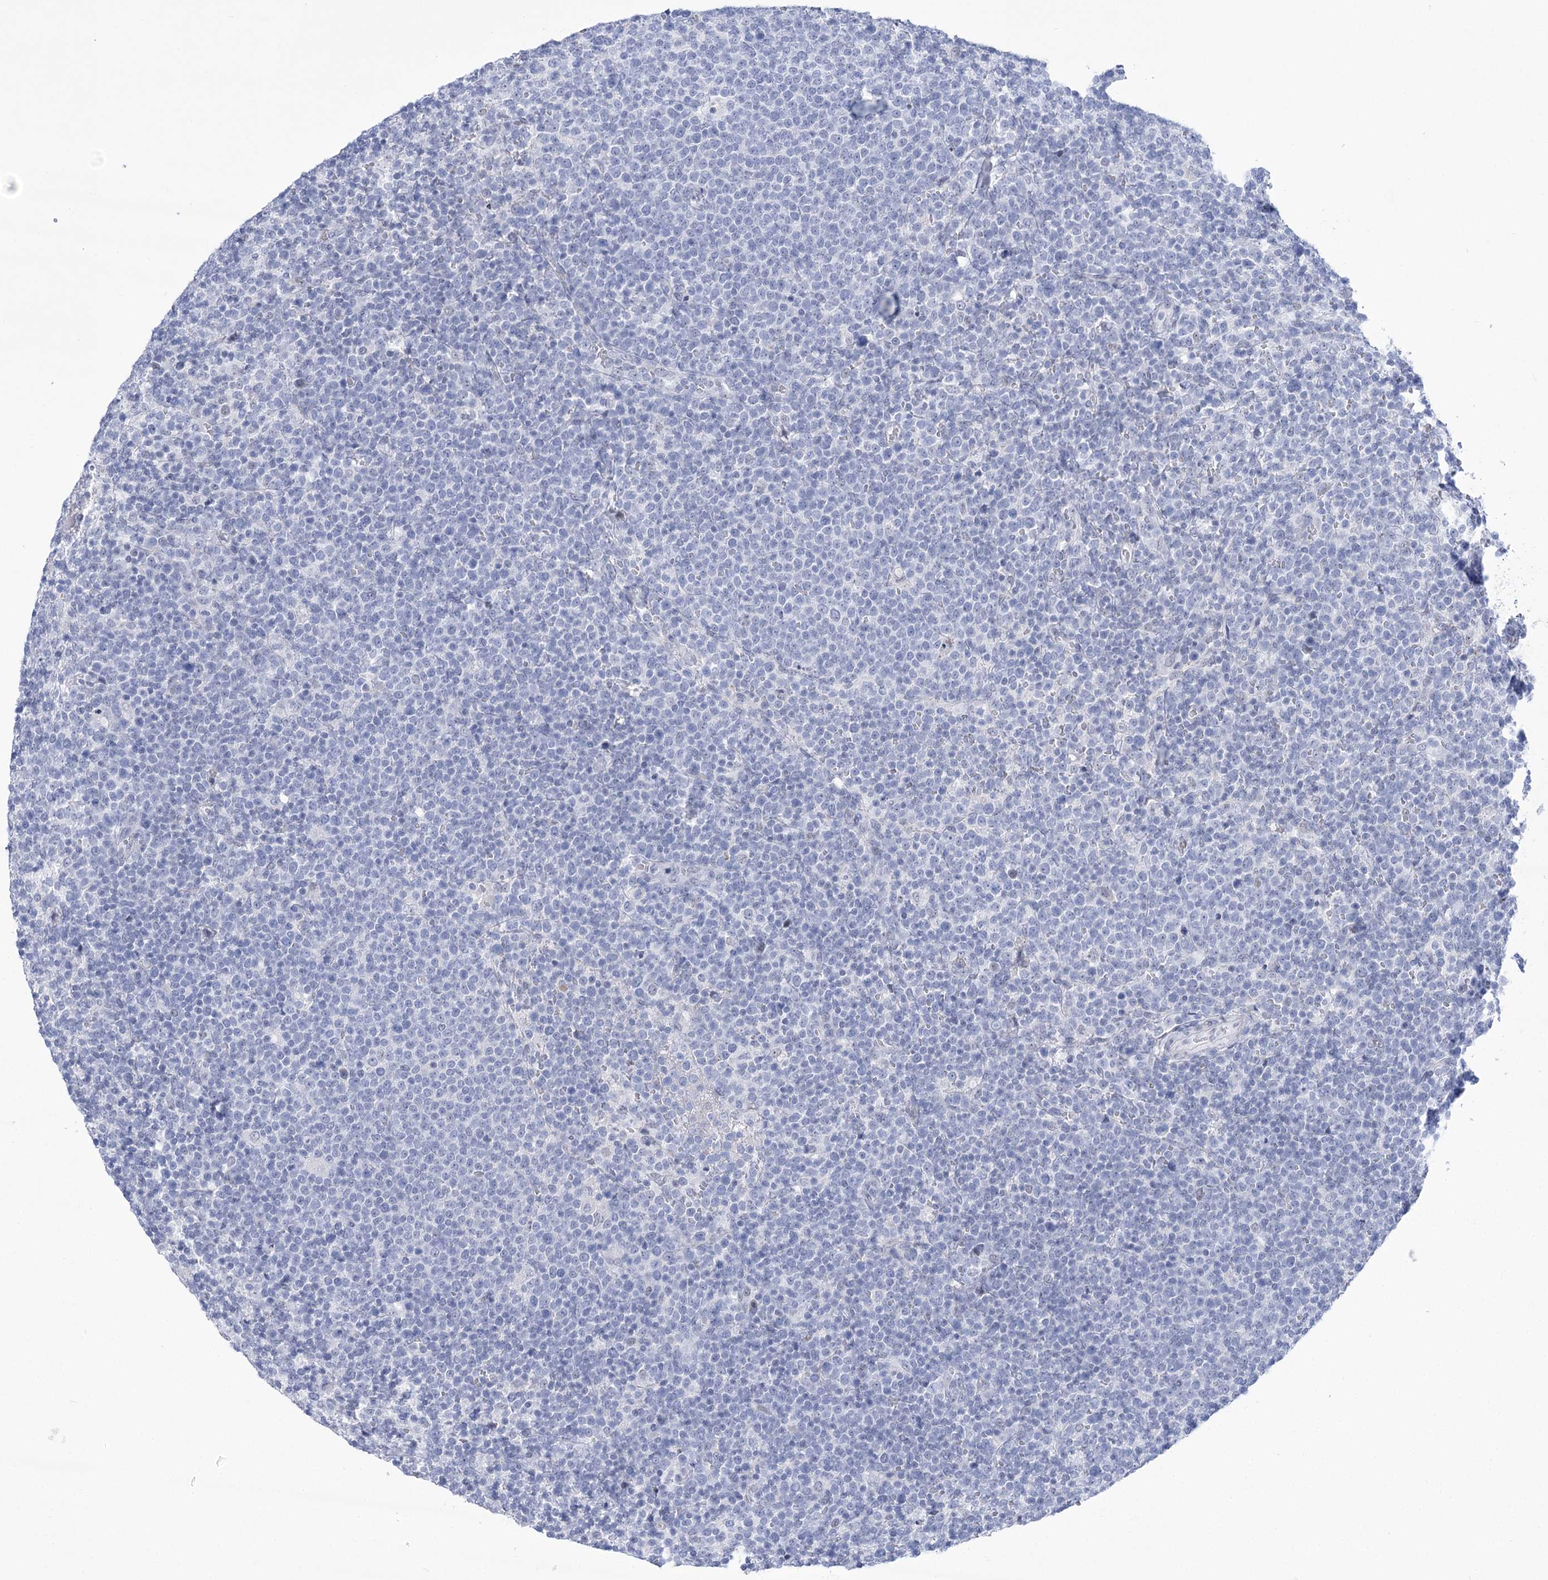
{"staining": {"intensity": "negative", "quantity": "none", "location": "none"}, "tissue": "lymphoma", "cell_type": "Tumor cells", "image_type": "cancer", "snomed": [{"axis": "morphology", "description": "Malignant lymphoma, non-Hodgkin's type, High grade"}, {"axis": "topography", "description": "Lymph node"}], "caption": "A high-resolution image shows immunohistochemistry (IHC) staining of malignant lymphoma, non-Hodgkin's type (high-grade), which shows no significant staining in tumor cells.", "gene": "HORMAD1", "patient": {"sex": "male", "age": 61}}